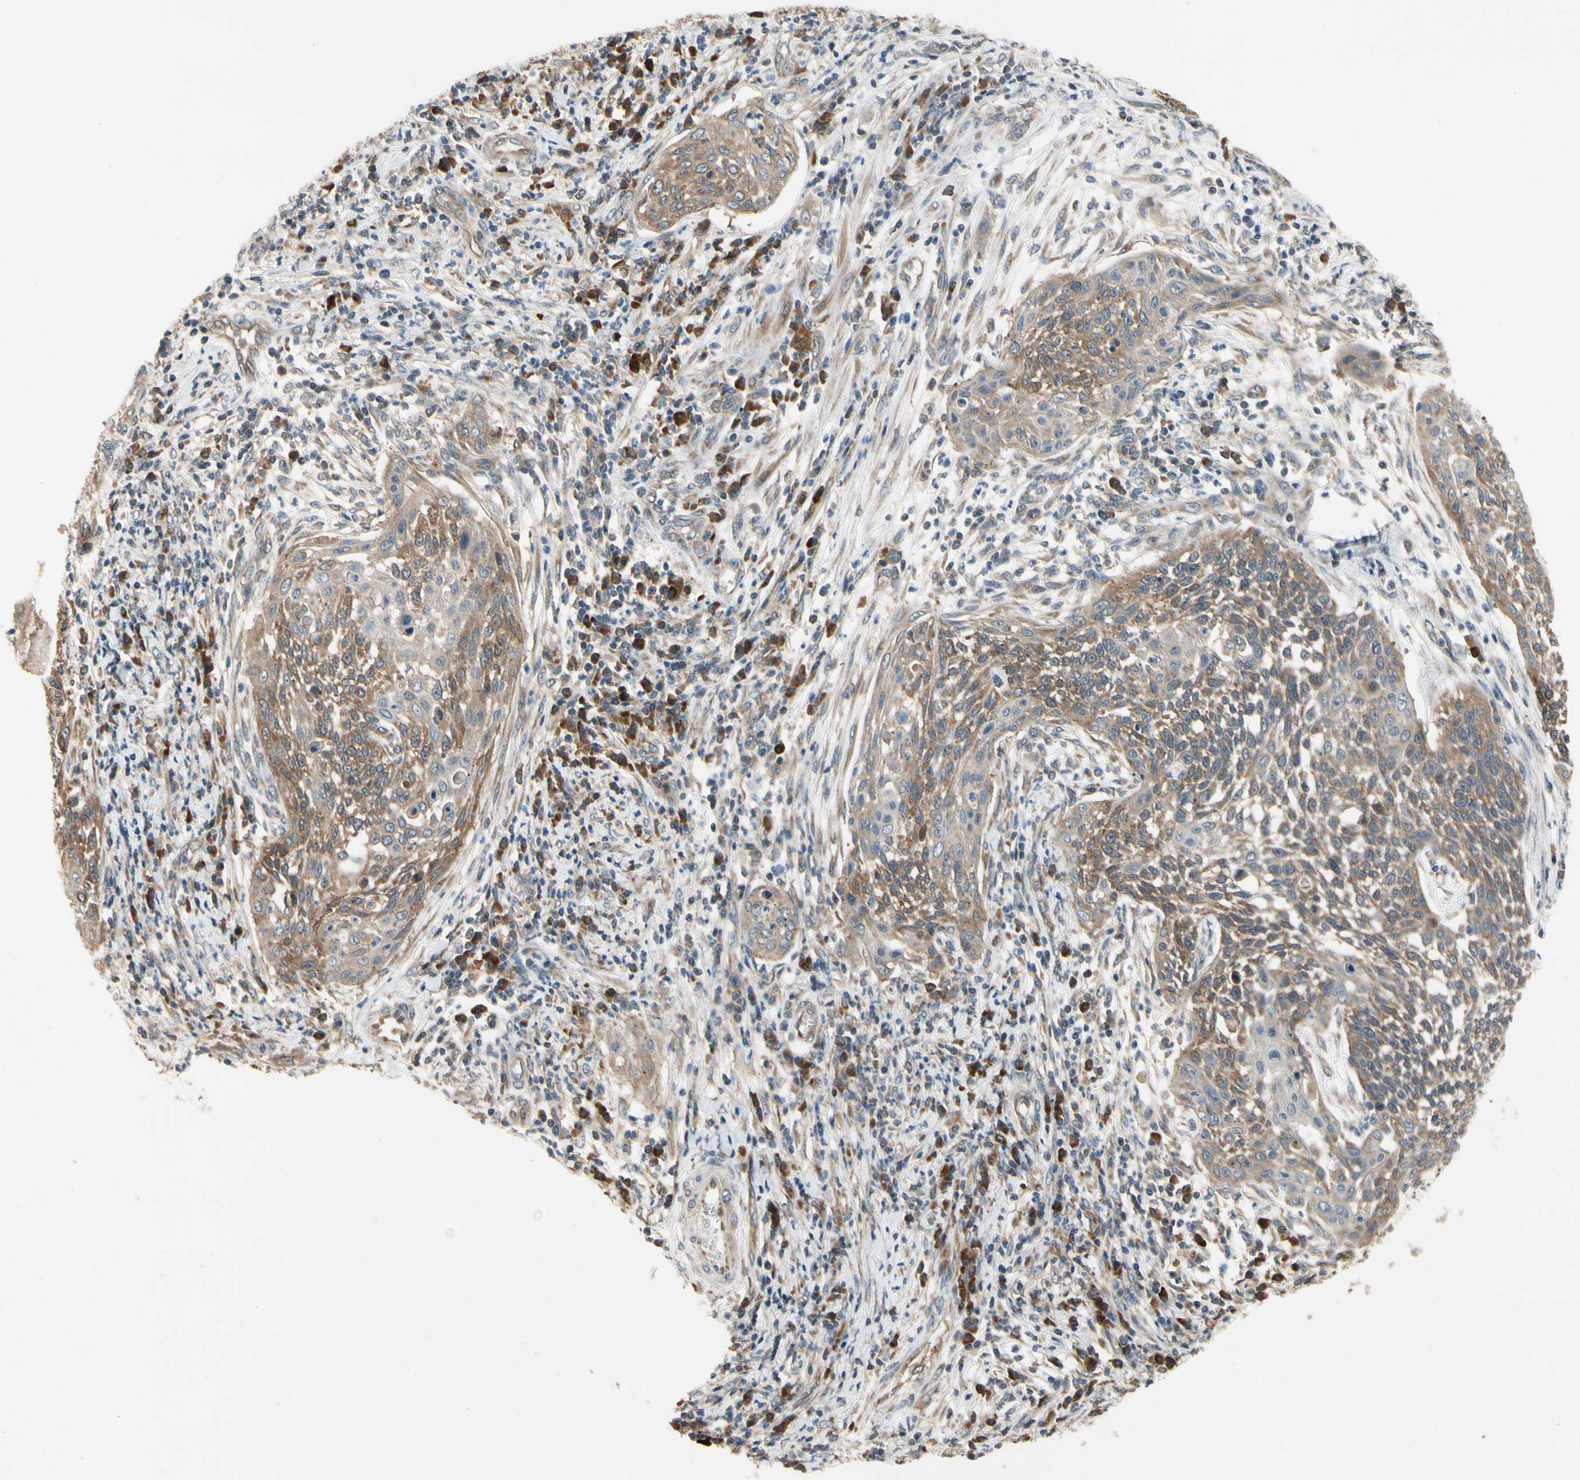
{"staining": {"intensity": "moderate", "quantity": ">75%", "location": "cytoplasmic/membranous"}, "tissue": "cervical cancer", "cell_type": "Tumor cells", "image_type": "cancer", "snomed": [{"axis": "morphology", "description": "Squamous cell carcinoma, NOS"}, {"axis": "topography", "description": "Cervix"}], "caption": "Cervical cancer (squamous cell carcinoma) was stained to show a protein in brown. There is medium levels of moderate cytoplasmic/membranous positivity in about >75% of tumor cells. (IHC, brightfield microscopy, high magnification).", "gene": "TDRP", "patient": {"sex": "female", "age": 34}}